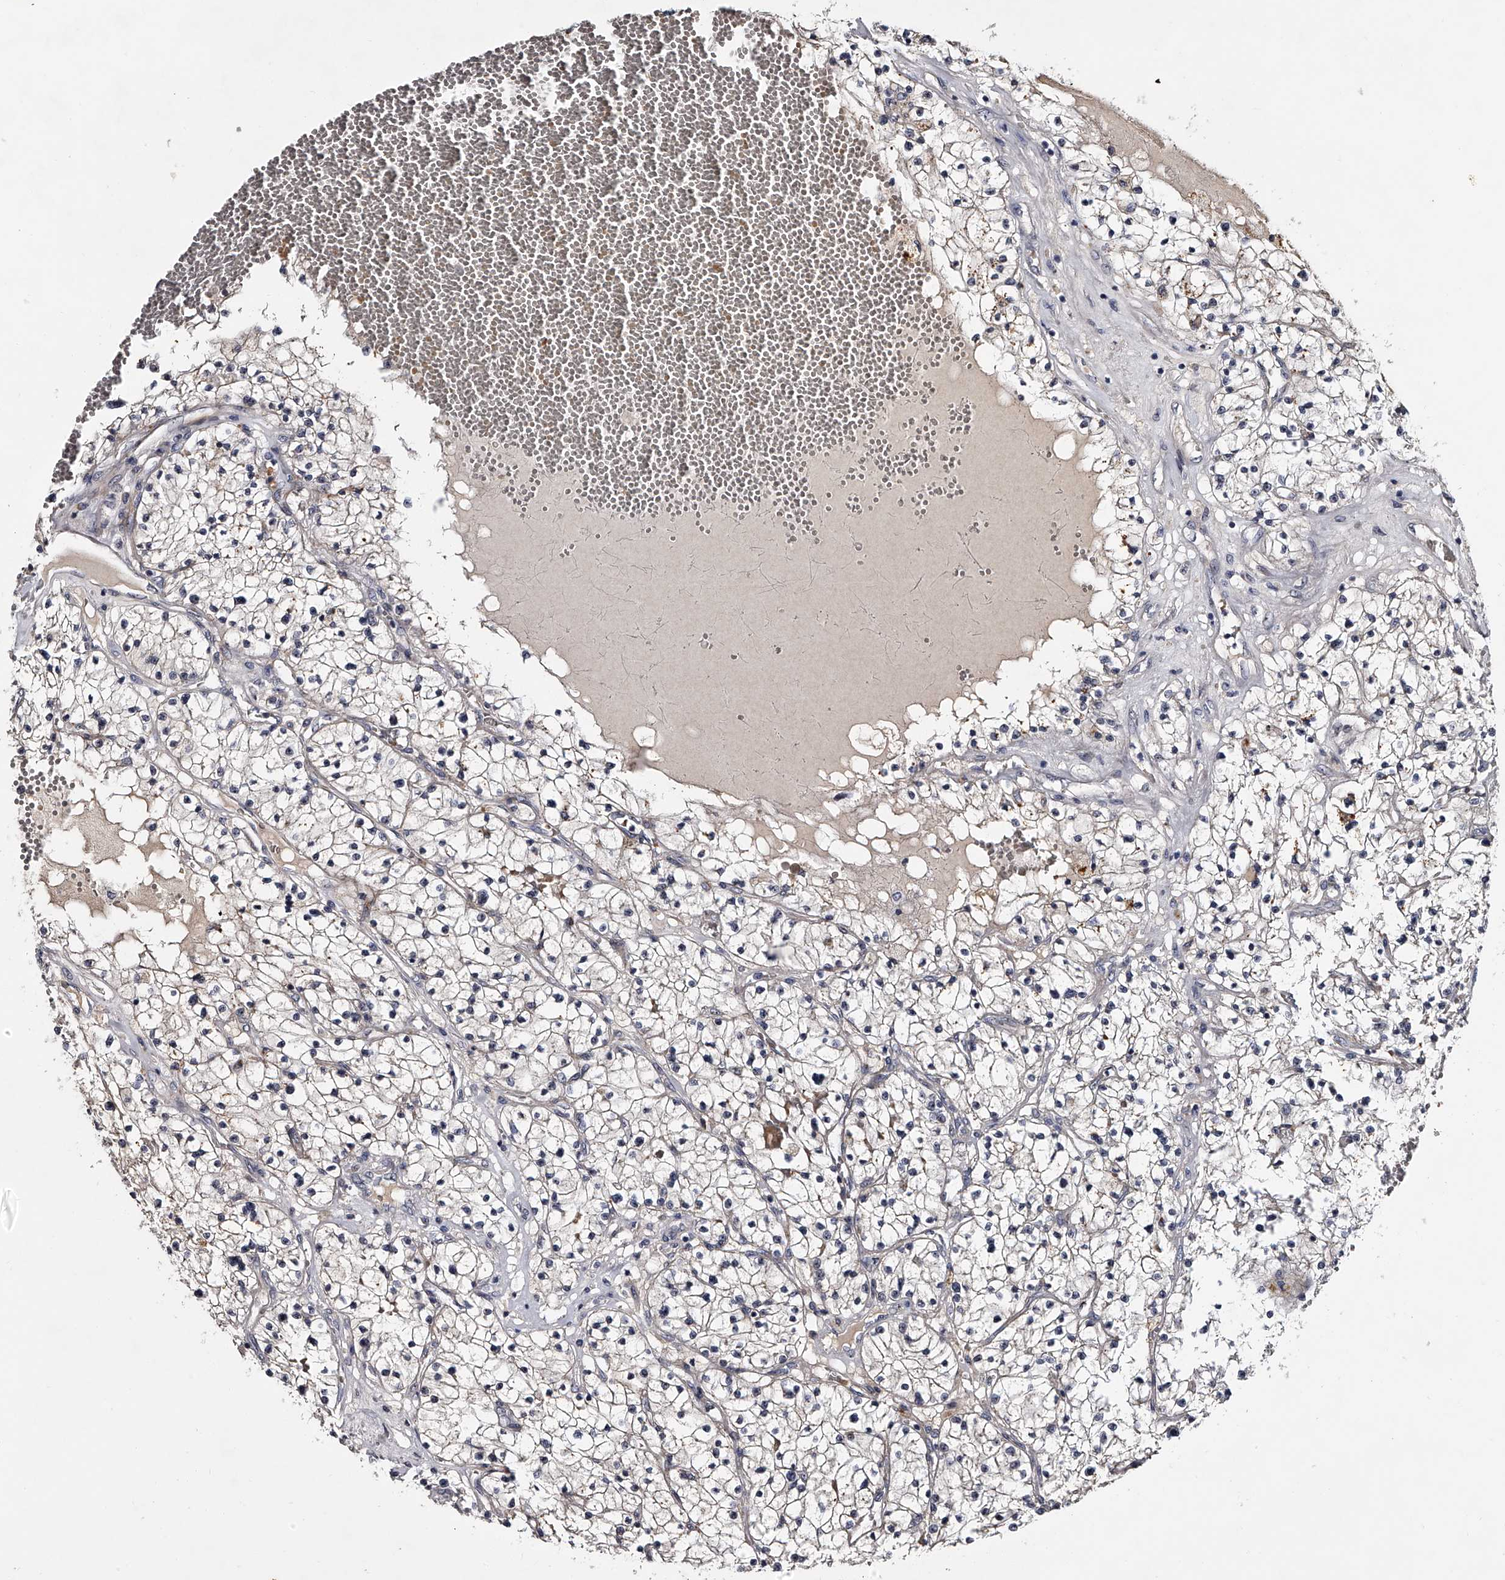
{"staining": {"intensity": "negative", "quantity": "none", "location": "none"}, "tissue": "renal cancer", "cell_type": "Tumor cells", "image_type": "cancer", "snomed": [{"axis": "morphology", "description": "Normal tissue, NOS"}, {"axis": "morphology", "description": "Adenocarcinoma, NOS"}, {"axis": "topography", "description": "Kidney"}], "caption": "Histopathology image shows no protein expression in tumor cells of renal cancer tissue.", "gene": "MDN1", "patient": {"sex": "male", "age": 68}}